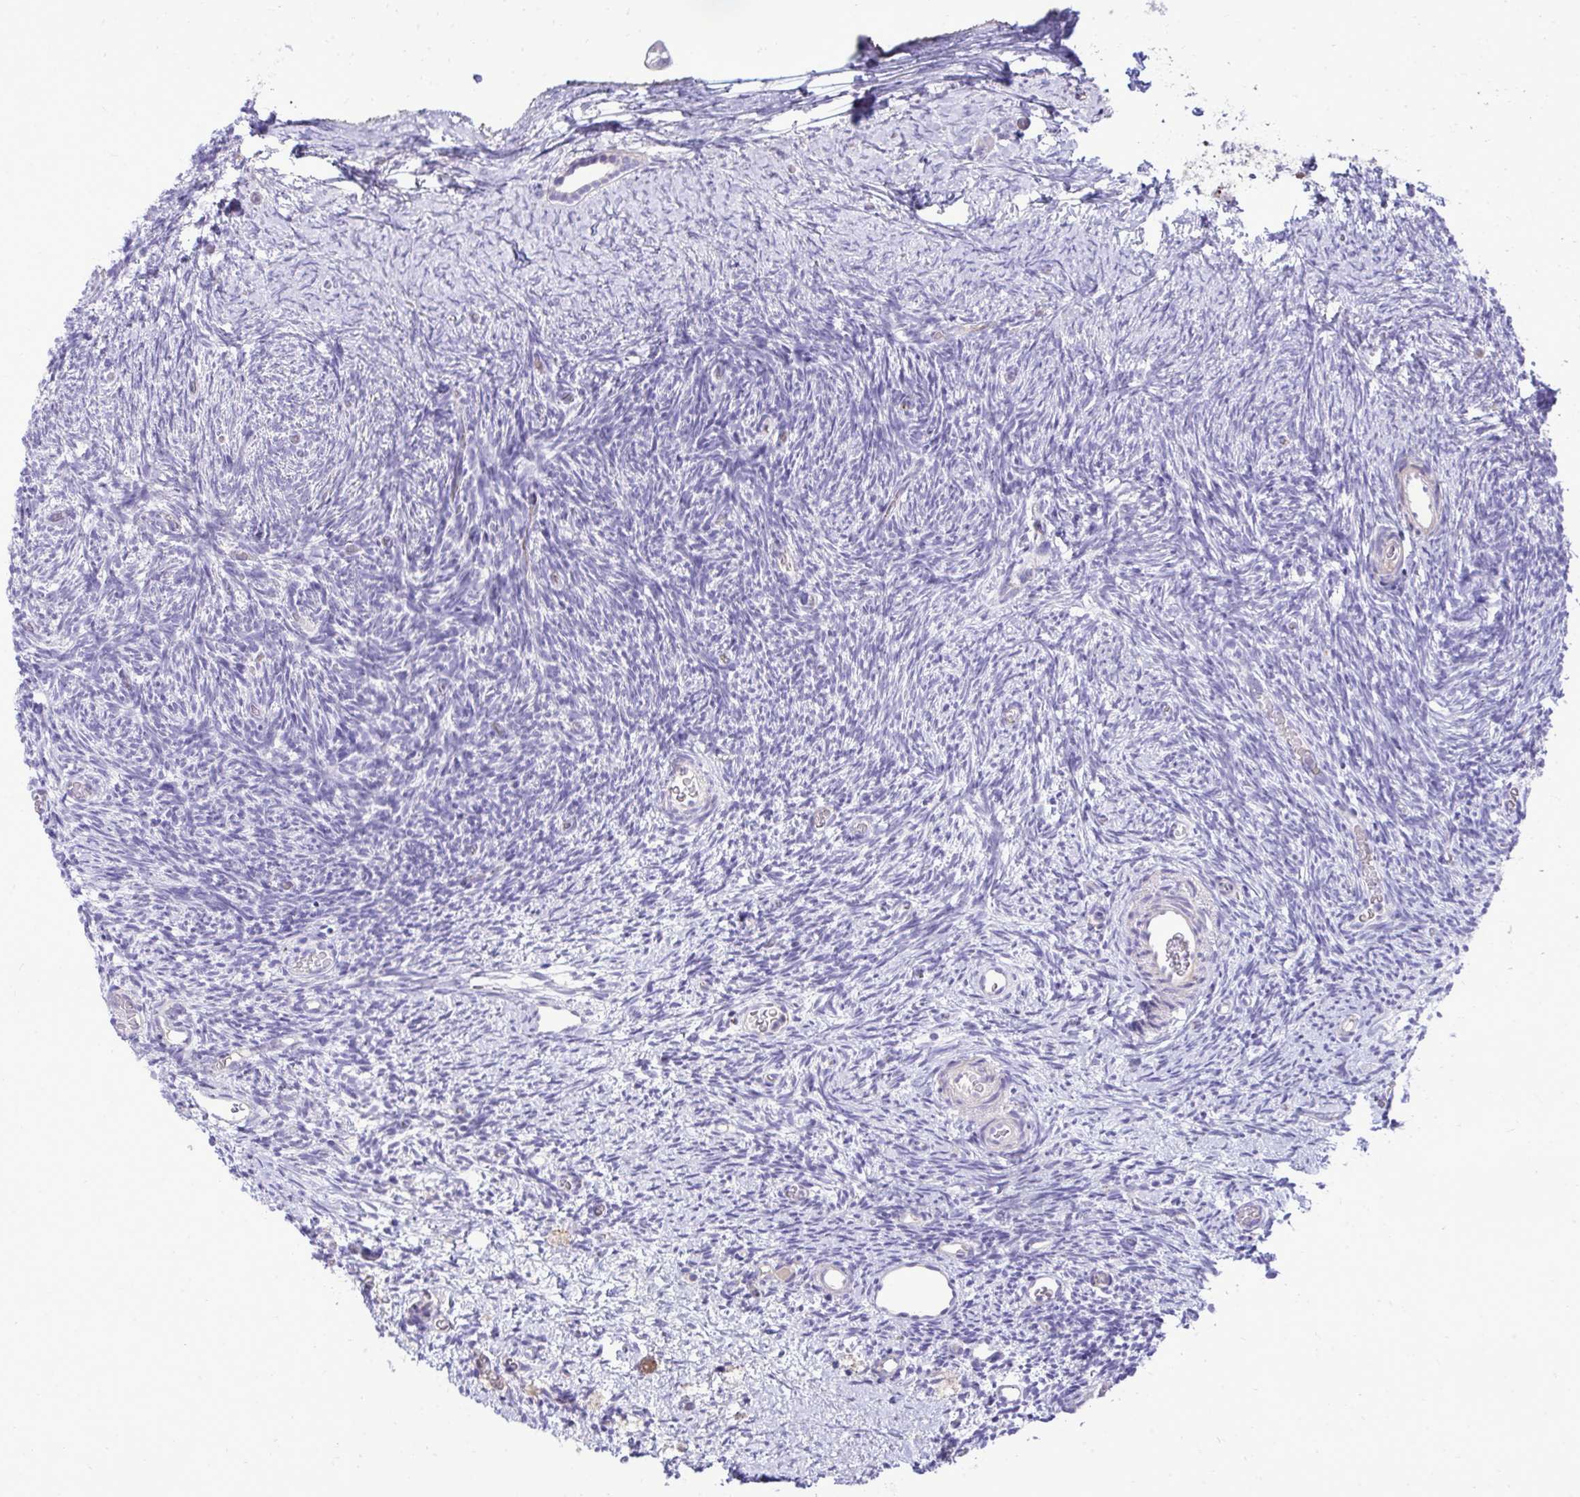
{"staining": {"intensity": "negative", "quantity": "none", "location": "none"}, "tissue": "ovary", "cell_type": "Follicle cells", "image_type": "normal", "snomed": [{"axis": "morphology", "description": "Normal tissue, NOS"}, {"axis": "topography", "description": "Ovary"}], "caption": "The photomicrograph shows no significant positivity in follicle cells of ovary.", "gene": "TP53I11", "patient": {"sex": "female", "age": 39}}